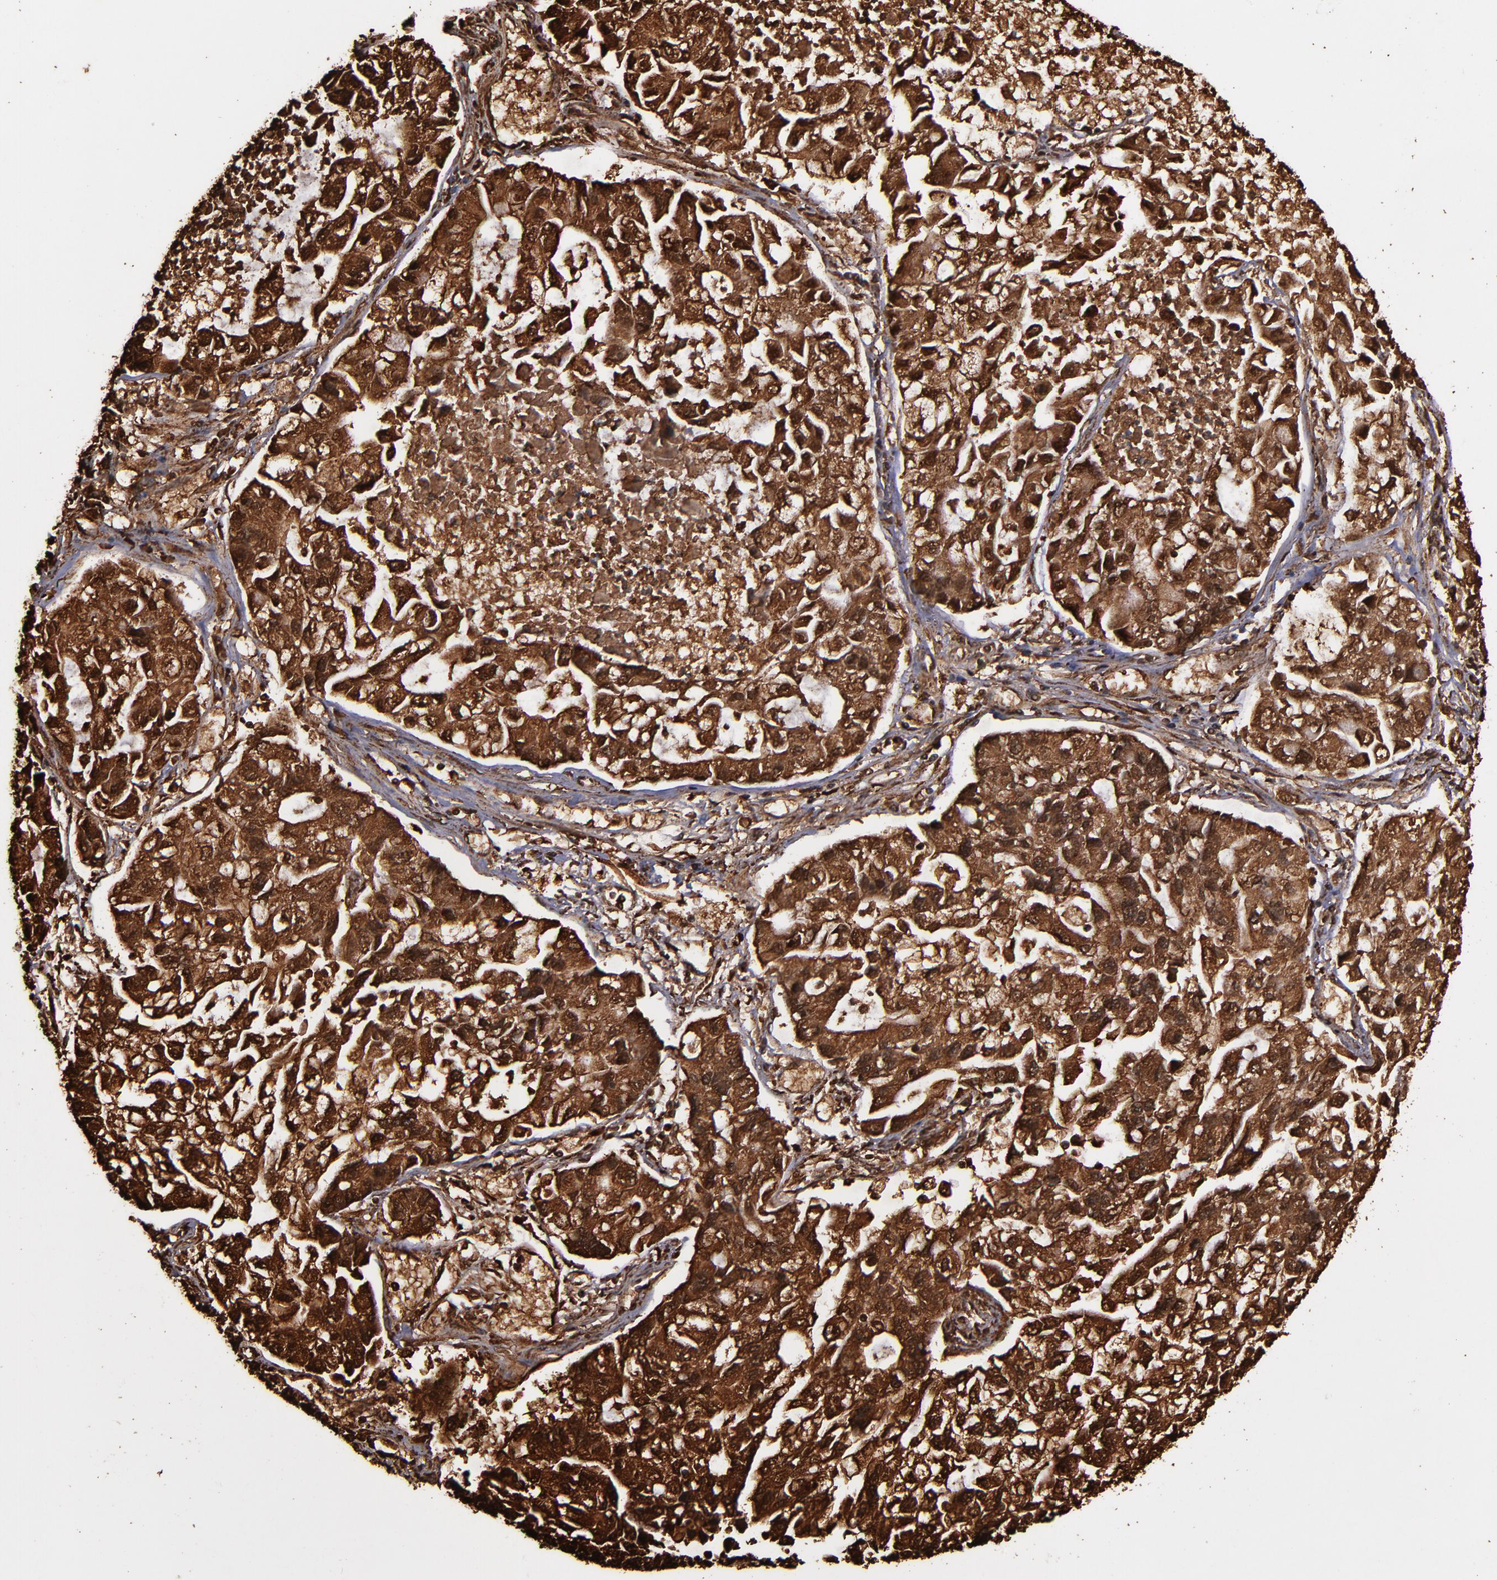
{"staining": {"intensity": "strong", "quantity": ">75%", "location": "cytoplasmic/membranous"}, "tissue": "lung cancer", "cell_type": "Tumor cells", "image_type": "cancer", "snomed": [{"axis": "morphology", "description": "Adenocarcinoma, NOS"}, {"axis": "topography", "description": "Lung"}], "caption": "Immunohistochemistry (IHC) staining of lung cancer, which exhibits high levels of strong cytoplasmic/membranous staining in approximately >75% of tumor cells indicating strong cytoplasmic/membranous protein positivity. The staining was performed using DAB (brown) for protein detection and nuclei were counterstained in hematoxylin (blue).", "gene": "SOD2", "patient": {"sex": "female", "age": 51}}